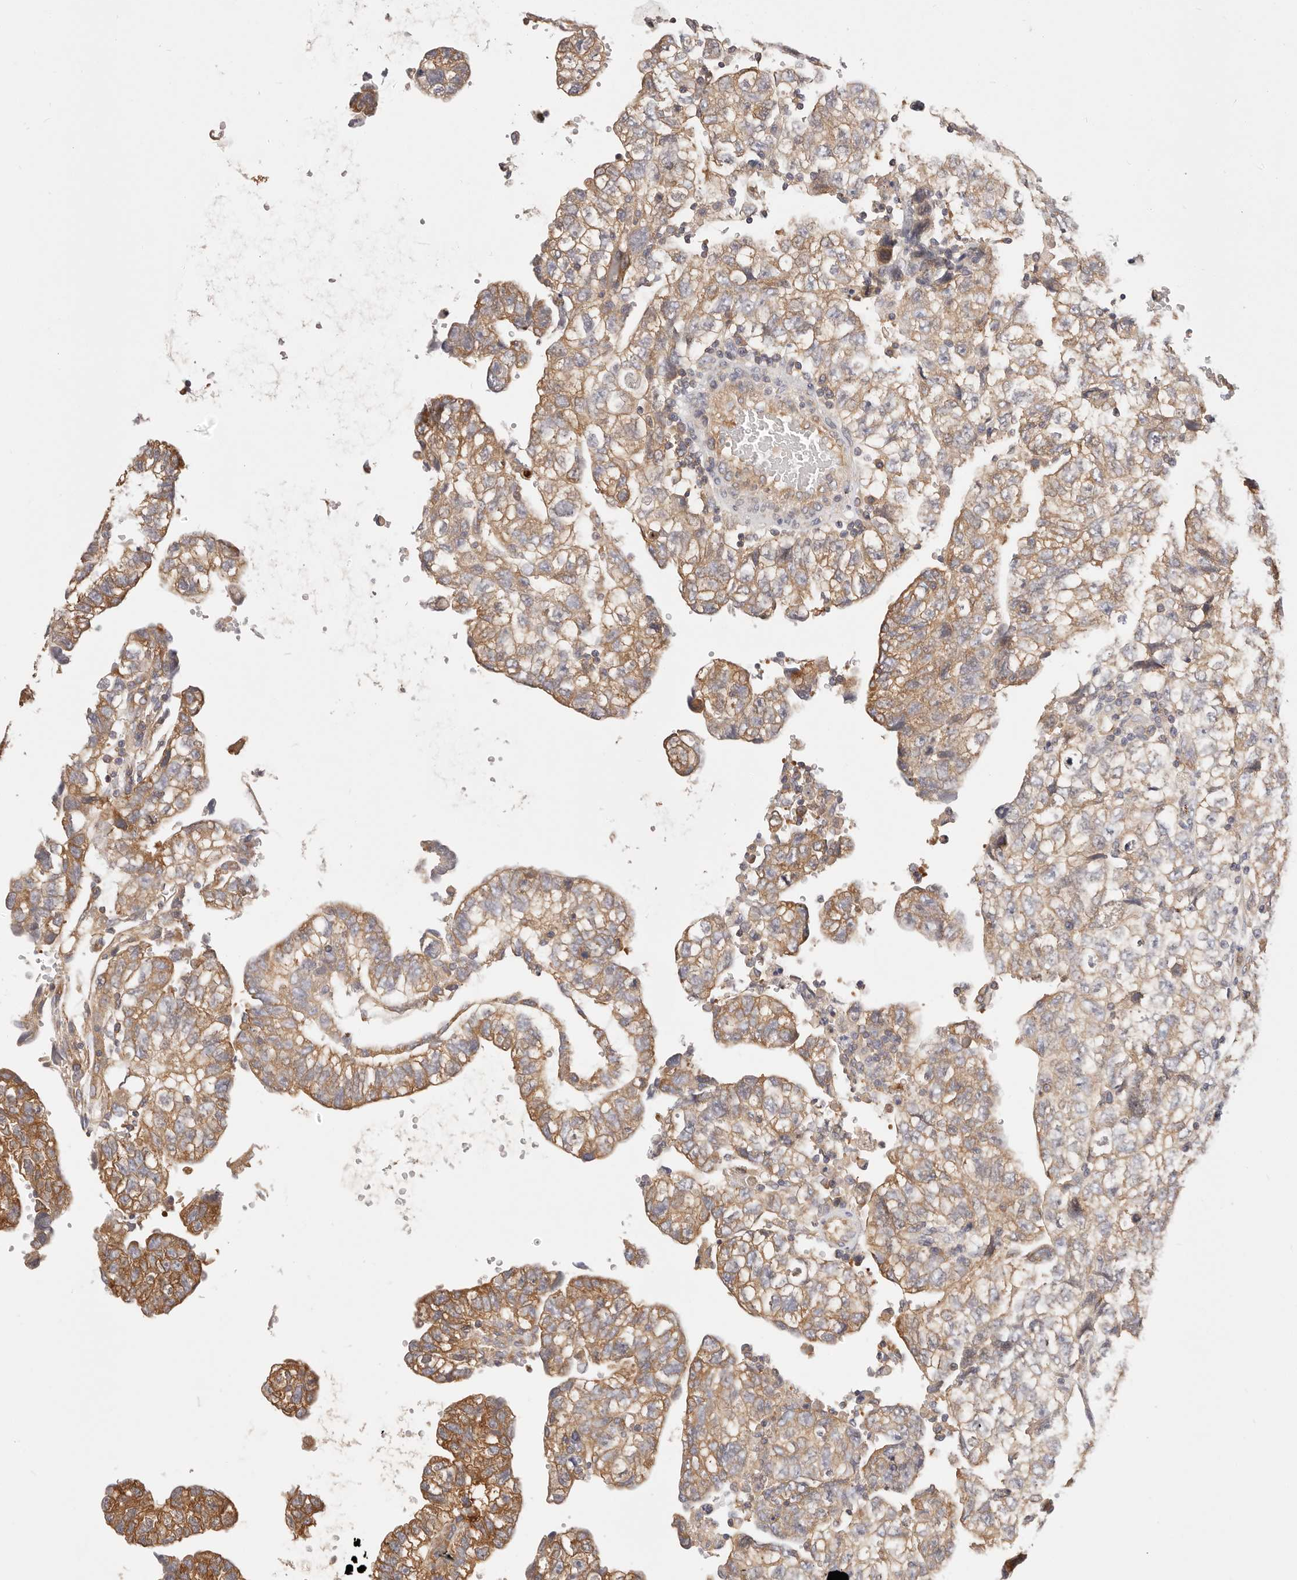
{"staining": {"intensity": "strong", "quantity": "<25%", "location": "cytoplasmic/membranous"}, "tissue": "testis cancer", "cell_type": "Tumor cells", "image_type": "cancer", "snomed": [{"axis": "morphology", "description": "Carcinoma, Embryonal, NOS"}, {"axis": "topography", "description": "Testis"}], "caption": "The image exhibits a brown stain indicating the presence of a protein in the cytoplasmic/membranous of tumor cells in testis cancer.", "gene": "KCMF1", "patient": {"sex": "male", "age": 36}}